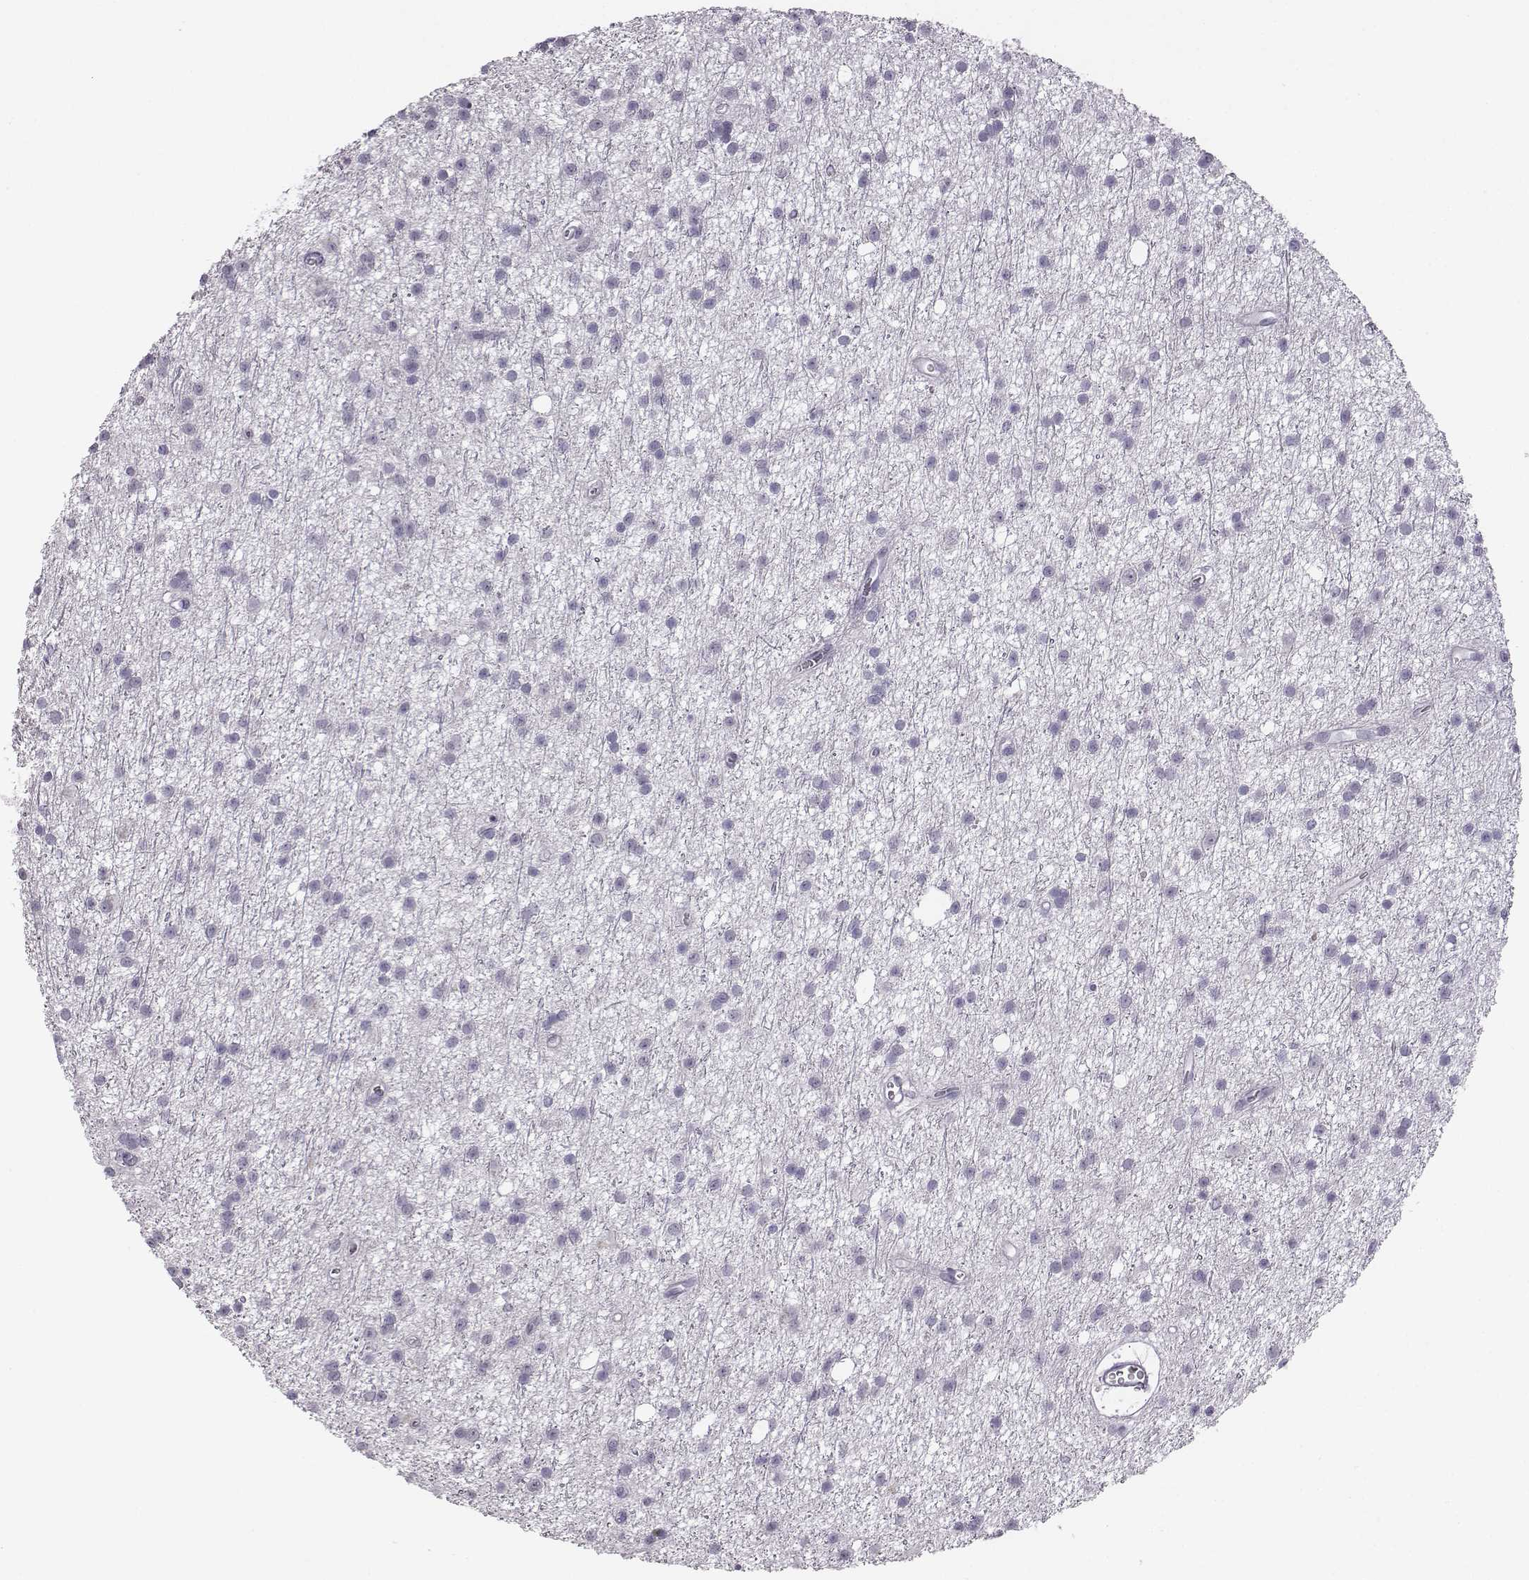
{"staining": {"intensity": "negative", "quantity": "none", "location": "none"}, "tissue": "glioma", "cell_type": "Tumor cells", "image_type": "cancer", "snomed": [{"axis": "morphology", "description": "Glioma, malignant, Low grade"}, {"axis": "topography", "description": "Brain"}], "caption": "Immunohistochemical staining of glioma reveals no significant expression in tumor cells.", "gene": "ADAM7", "patient": {"sex": "male", "age": 27}}